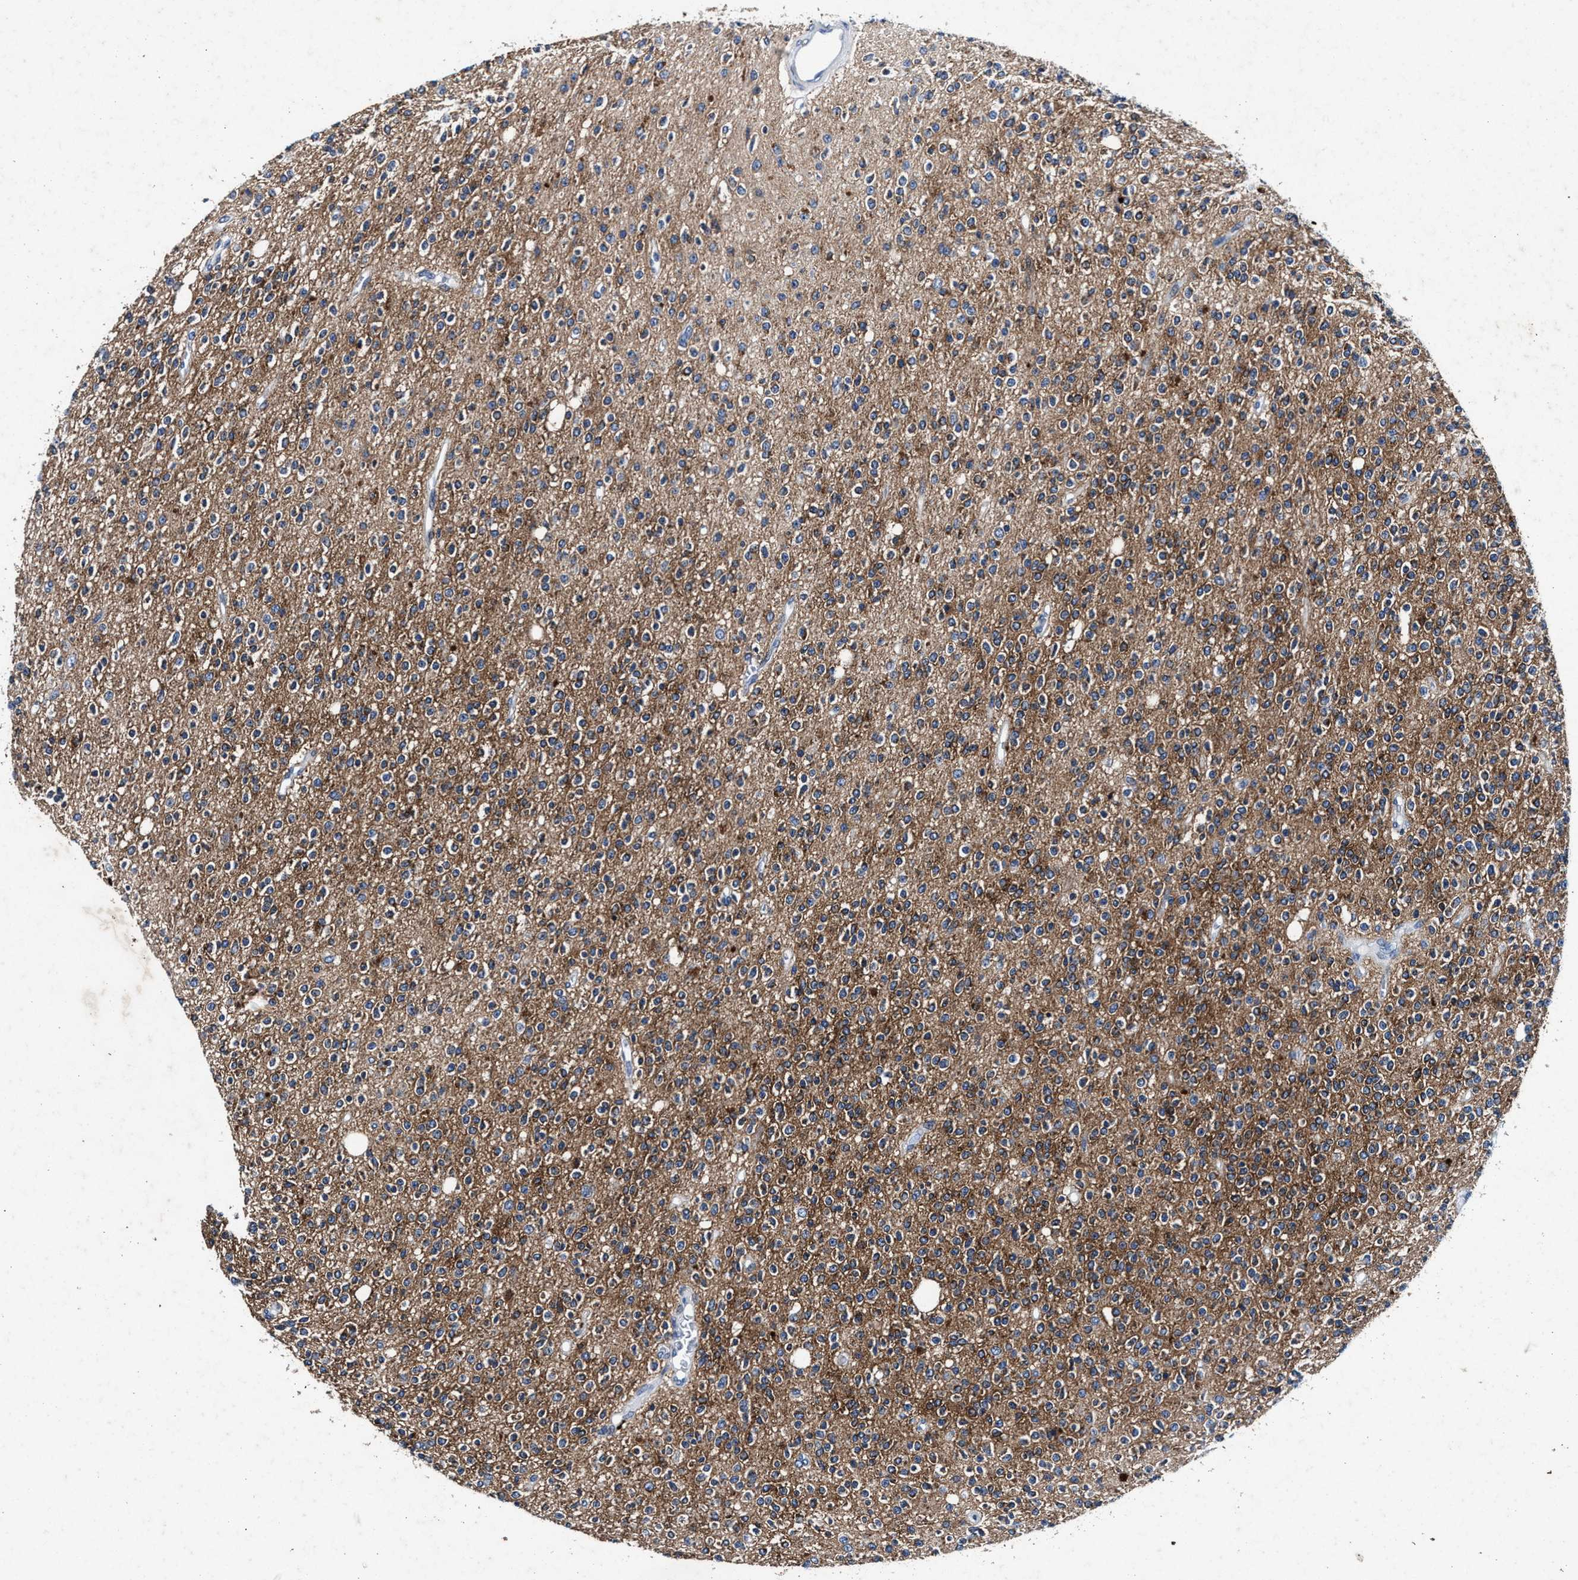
{"staining": {"intensity": "moderate", "quantity": "<25%", "location": "cytoplasmic/membranous"}, "tissue": "glioma", "cell_type": "Tumor cells", "image_type": "cancer", "snomed": [{"axis": "morphology", "description": "Glioma, malignant, High grade"}, {"axis": "topography", "description": "Brain"}], "caption": "Immunohistochemical staining of malignant glioma (high-grade) reveals moderate cytoplasmic/membranous protein positivity in approximately <25% of tumor cells.", "gene": "SLC8A1", "patient": {"sex": "male", "age": 34}}